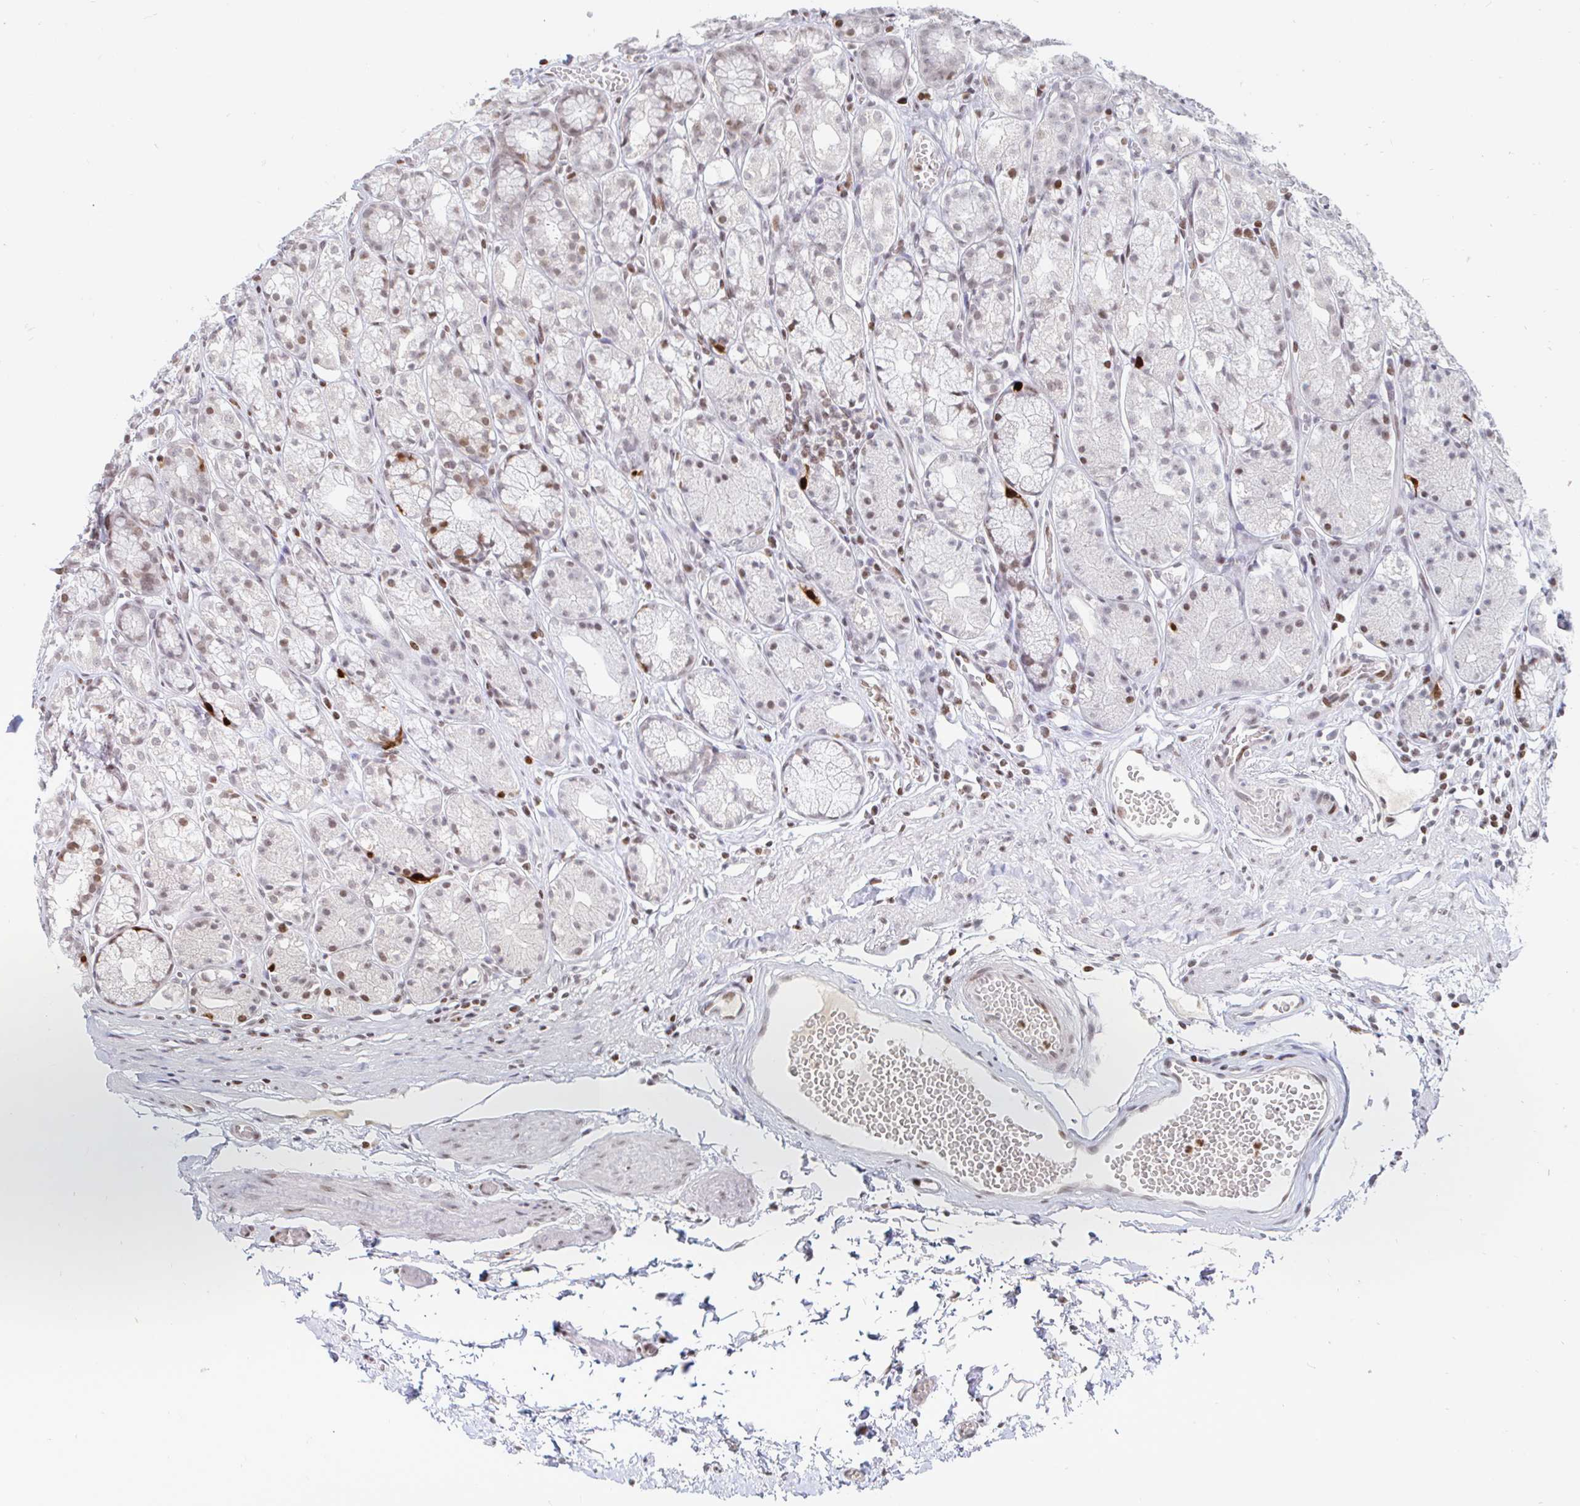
{"staining": {"intensity": "weak", "quantity": "25%-75%", "location": "nuclear"}, "tissue": "stomach", "cell_type": "Glandular cells", "image_type": "normal", "snomed": [{"axis": "morphology", "description": "Normal tissue, NOS"}, {"axis": "topography", "description": "Smooth muscle"}, {"axis": "topography", "description": "Stomach"}], "caption": "Immunohistochemical staining of normal stomach displays weak nuclear protein positivity in about 25%-75% of glandular cells. The protein of interest is stained brown, and the nuclei are stained in blue (DAB (3,3'-diaminobenzidine) IHC with brightfield microscopy, high magnification).", "gene": "HOXC10", "patient": {"sex": "male", "age": 70}}